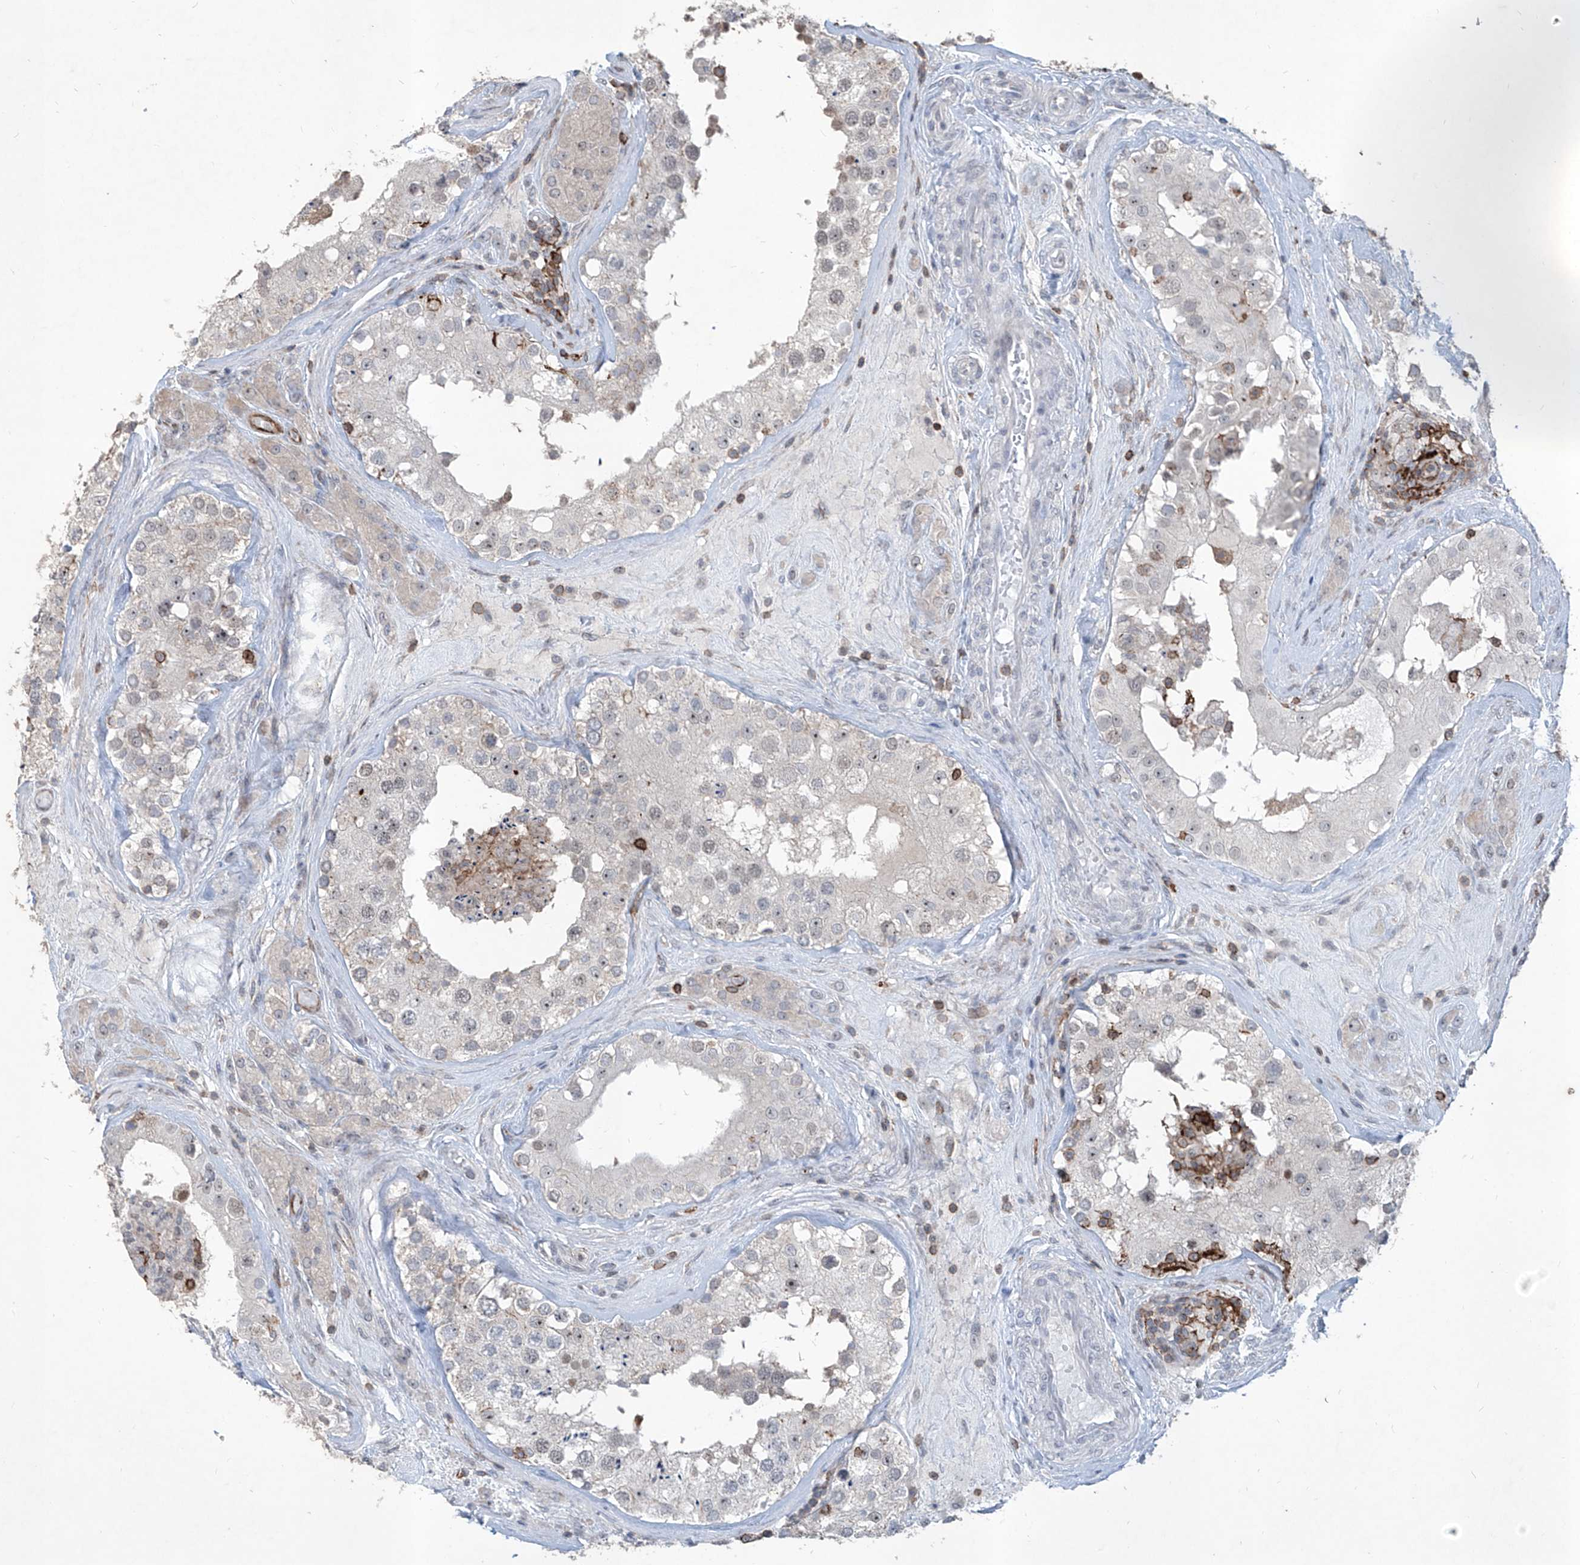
{"staining": {"intensity": "moderate", "quantity": "<25%", "location": "nuclear"}, "tissue": "testis", "cell_type": "Cells in seminiferous ducts", "image_type": "normal", "snomed": [{"axis": "morphology", "description": "Normal tissue, NOS"}, {"axis": "topography", "description": "Testis"}], "caption": "Unremarkable testis demonstrates moderate nuclear expression in about <25% of cells in seminiferous ducts.", "gene": "ZBTB48", "patient": {"sex": "male", "age": 46}}